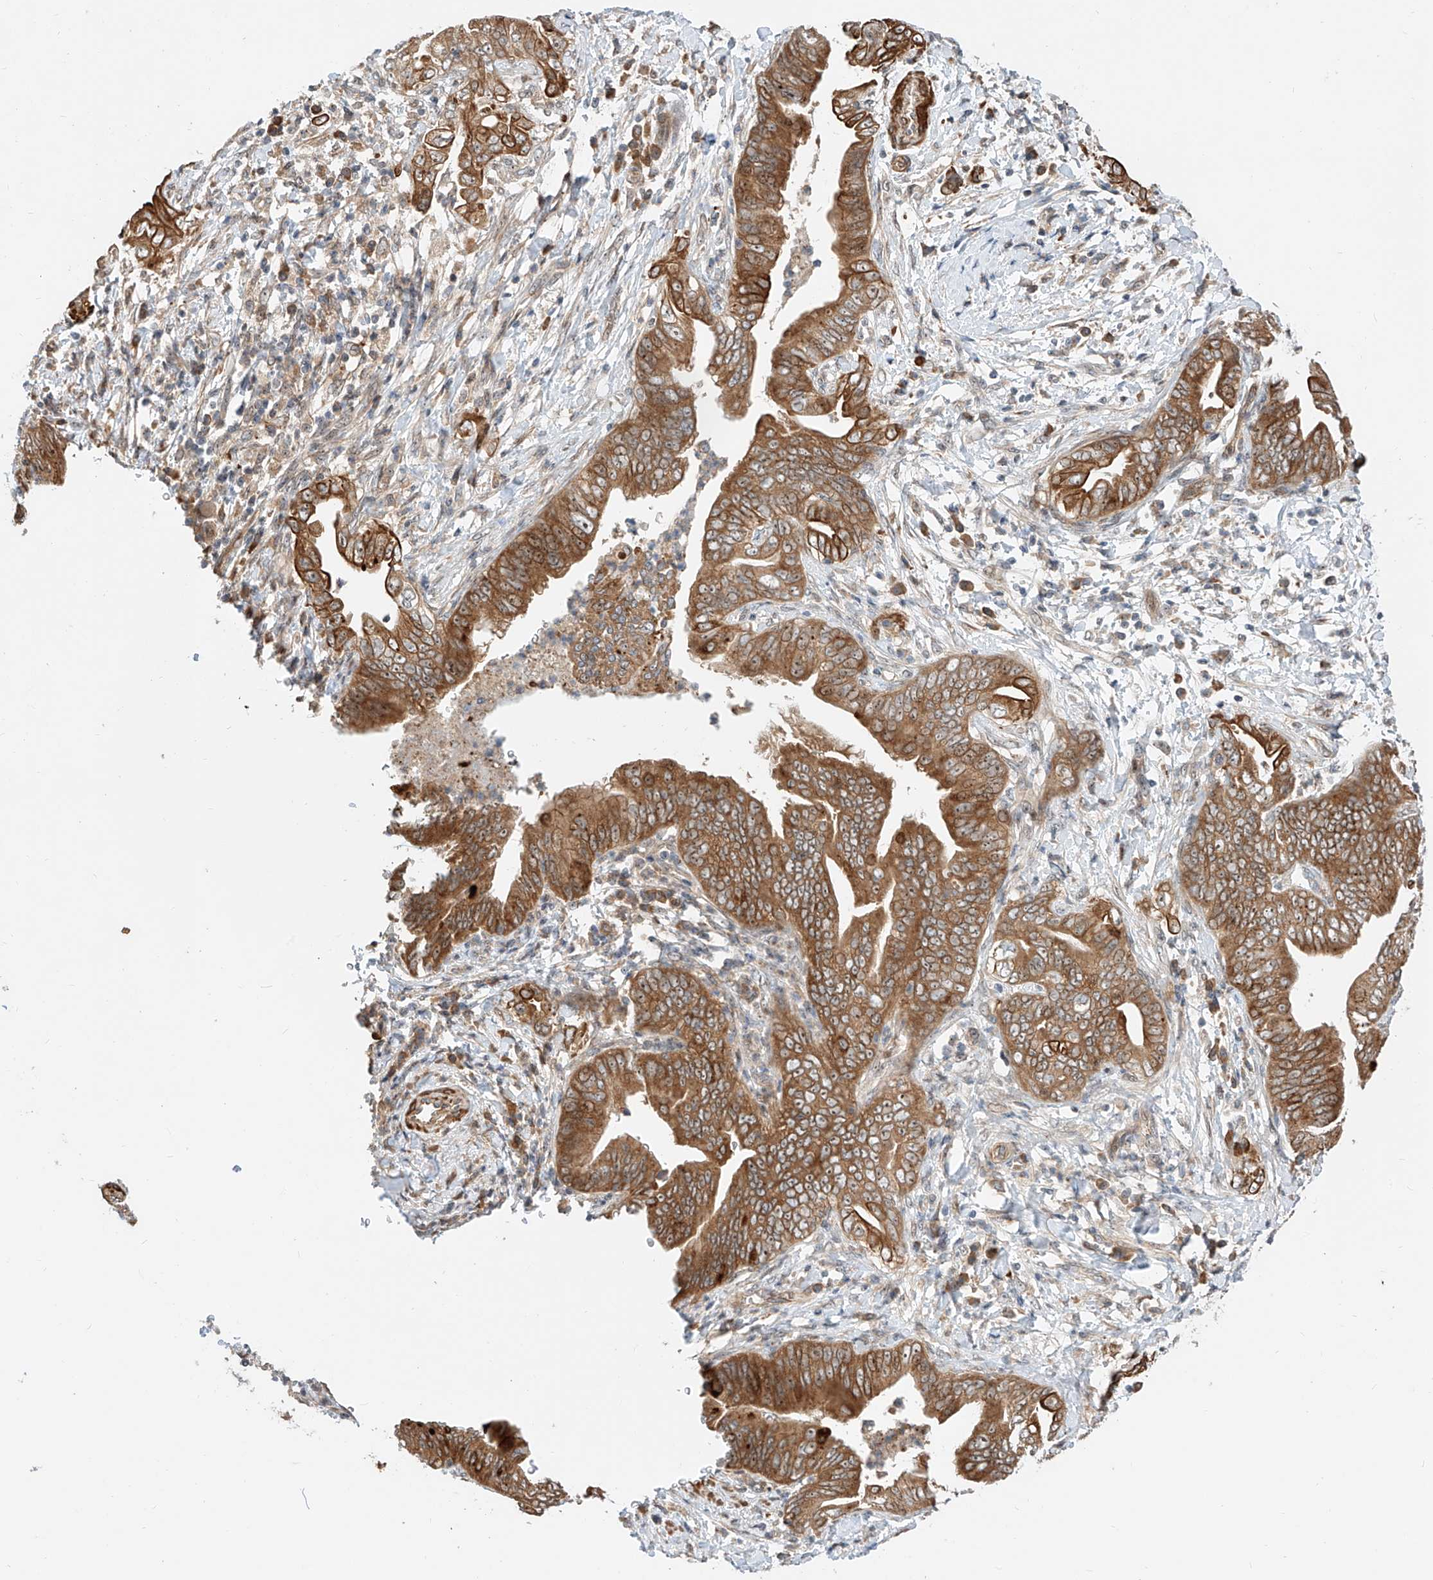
{"staining": {"intensity": "strong", "quantity": ">75%", "location": "cytoplasmic/membranous"}, "tissue": "pancreatic cancer", "cell_type": "Tumor cells", "image_type": "cancer", "snomed": [{"axis": "morphology", "description": "Adenocarcinoma, NOS"}, {"axis": "topography", "description": "Pancreas"}], "caption": "Immunohistochemical staining of human adenocarcinoma (pancreatic) reveals strong cytoplasmic/membranous protein expression in approximately >75% of tumor cells. Immunohistochemistry stains the protein in brown and the nuclei are stained blue.", "gene": "CPAMD8", "patient": {"sex": "male", "age": 75}}